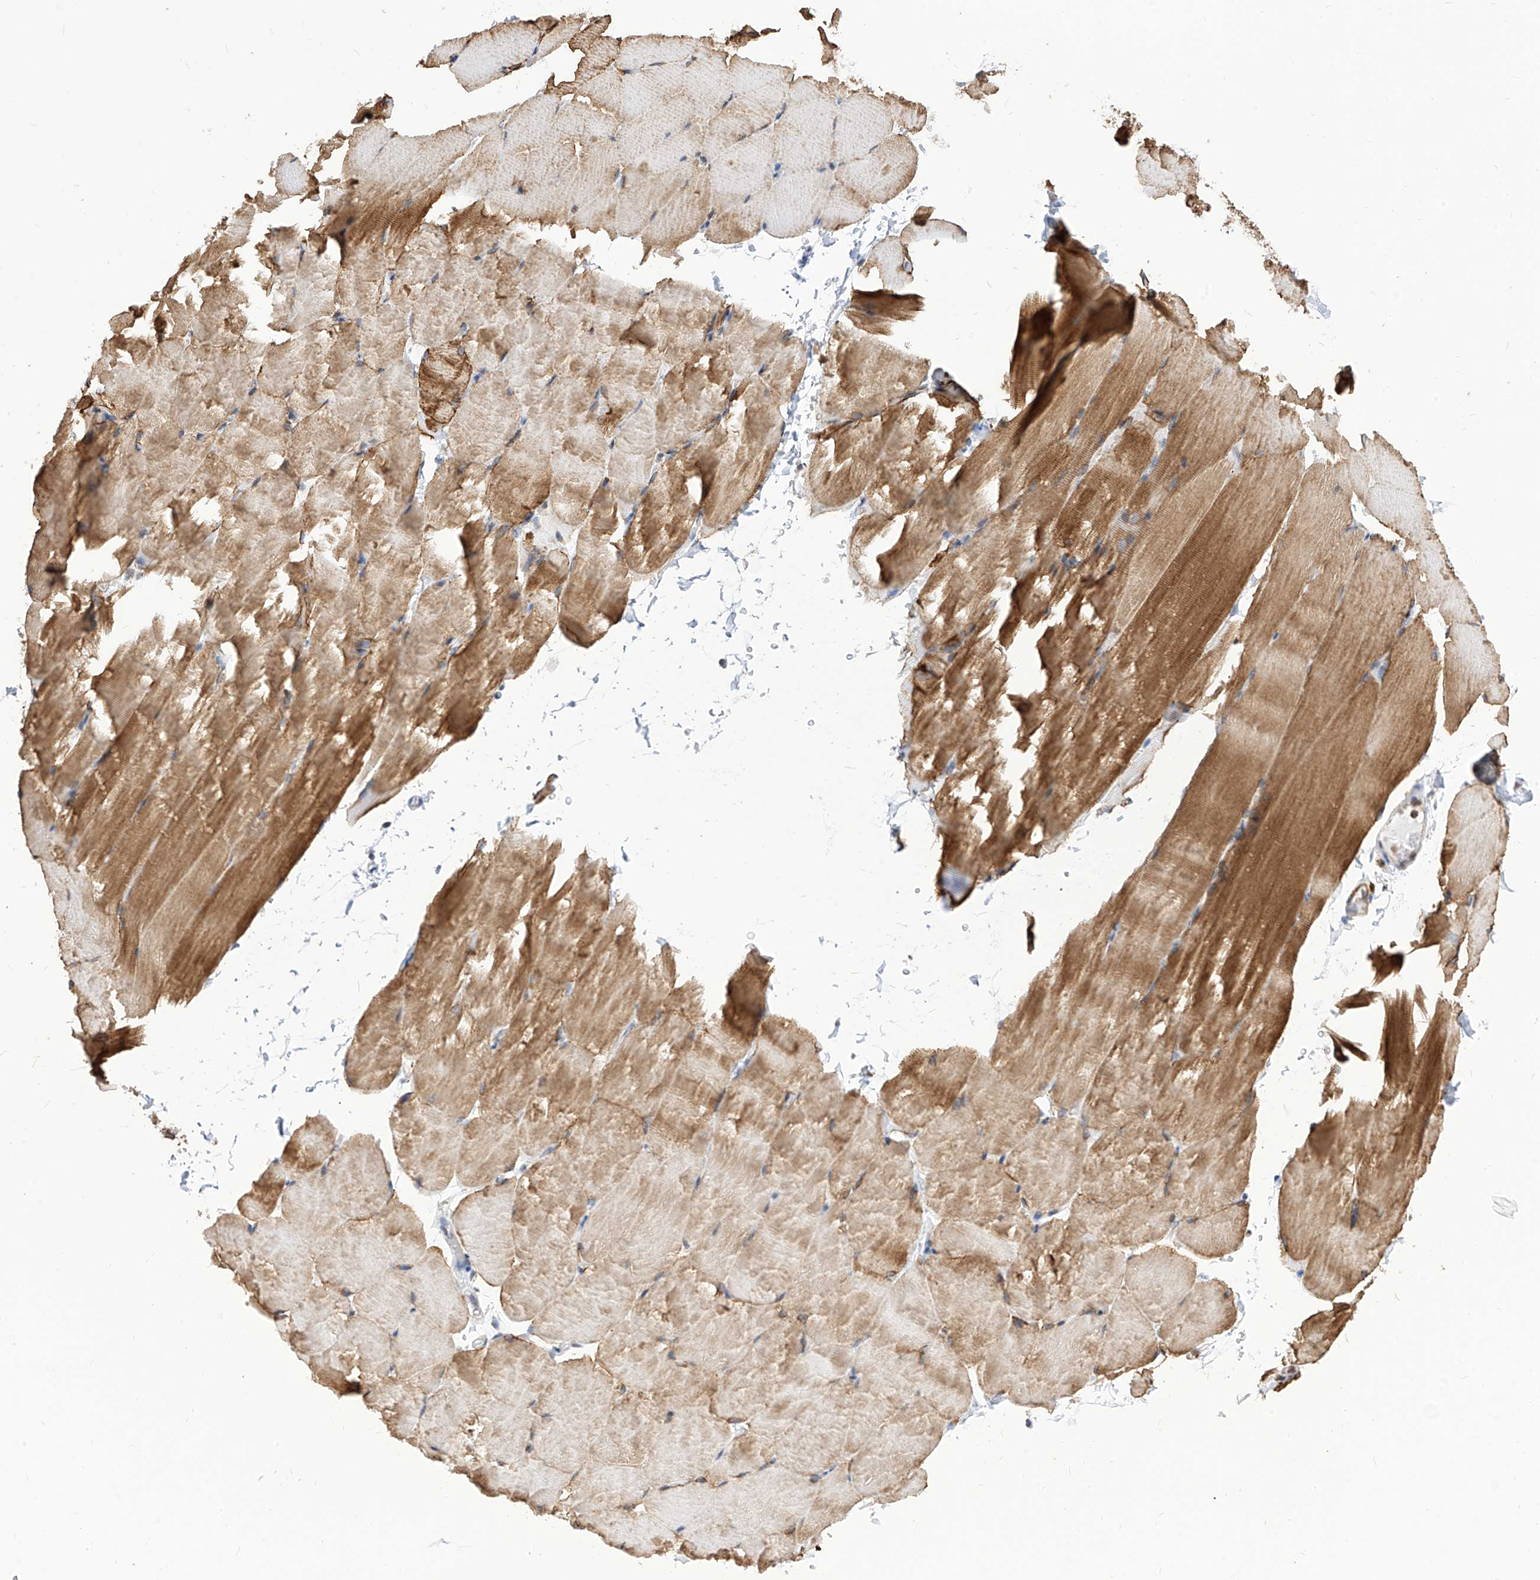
{"staining": {"intensity": "moderate", "quantity": ">75%", "location": "cytoplasmic/membranous"}, "tissue": "skeletal muscle", "cell_type": "Myocytes", "image_type": "normal", "snomed": [{"axis": "morphology", "description": "Normal tissue, NOS"}, {"axis": "topography", "description": "Skeletal muscle"}, {"axis": "topography", "description": "Parathyroid gland"}], "caption": "This histopathology image demonstrates IHC staining of benign human skeletal muscle, with medium moderate cytoplasmic/membranous expression in about >75% of myocytes.", "gene": "TTLL8", "patient": {"sex": "female", "age": 37}}